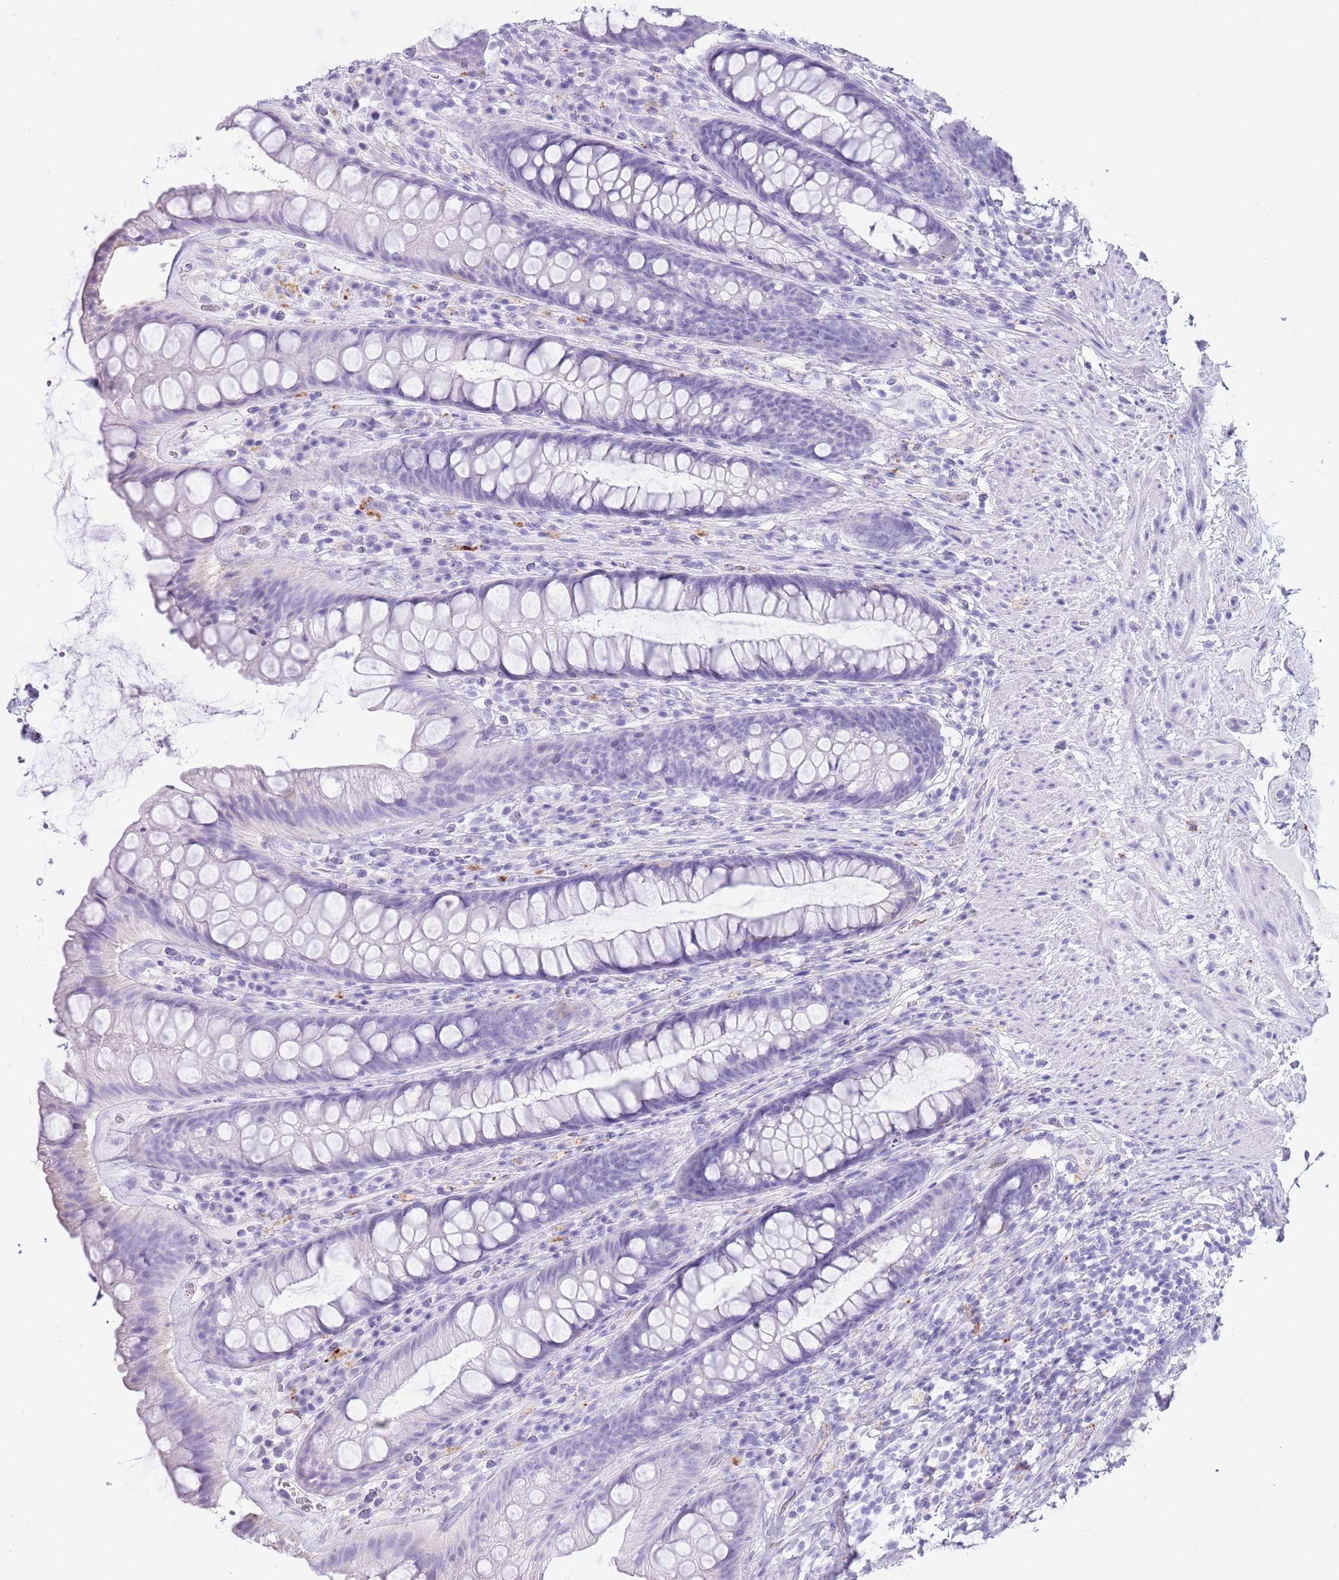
{"staining": {"intensity": "negative", "quantity": "none", "location": "none"}, "tissue": "rectum", "cell_type": "Glandular cells", "image_type": "normal", "snomed": [{"axis": "morphology", "description": "Normal tissue, NOS"}, {"axis": "topography", "description": "Rectum"}], "caption": "Immunohistochemistry of normal human rectum reveals no expression in glandular cells.", "gene": "ABHD17C", "patient": {"sex": "male", "age": 74}}